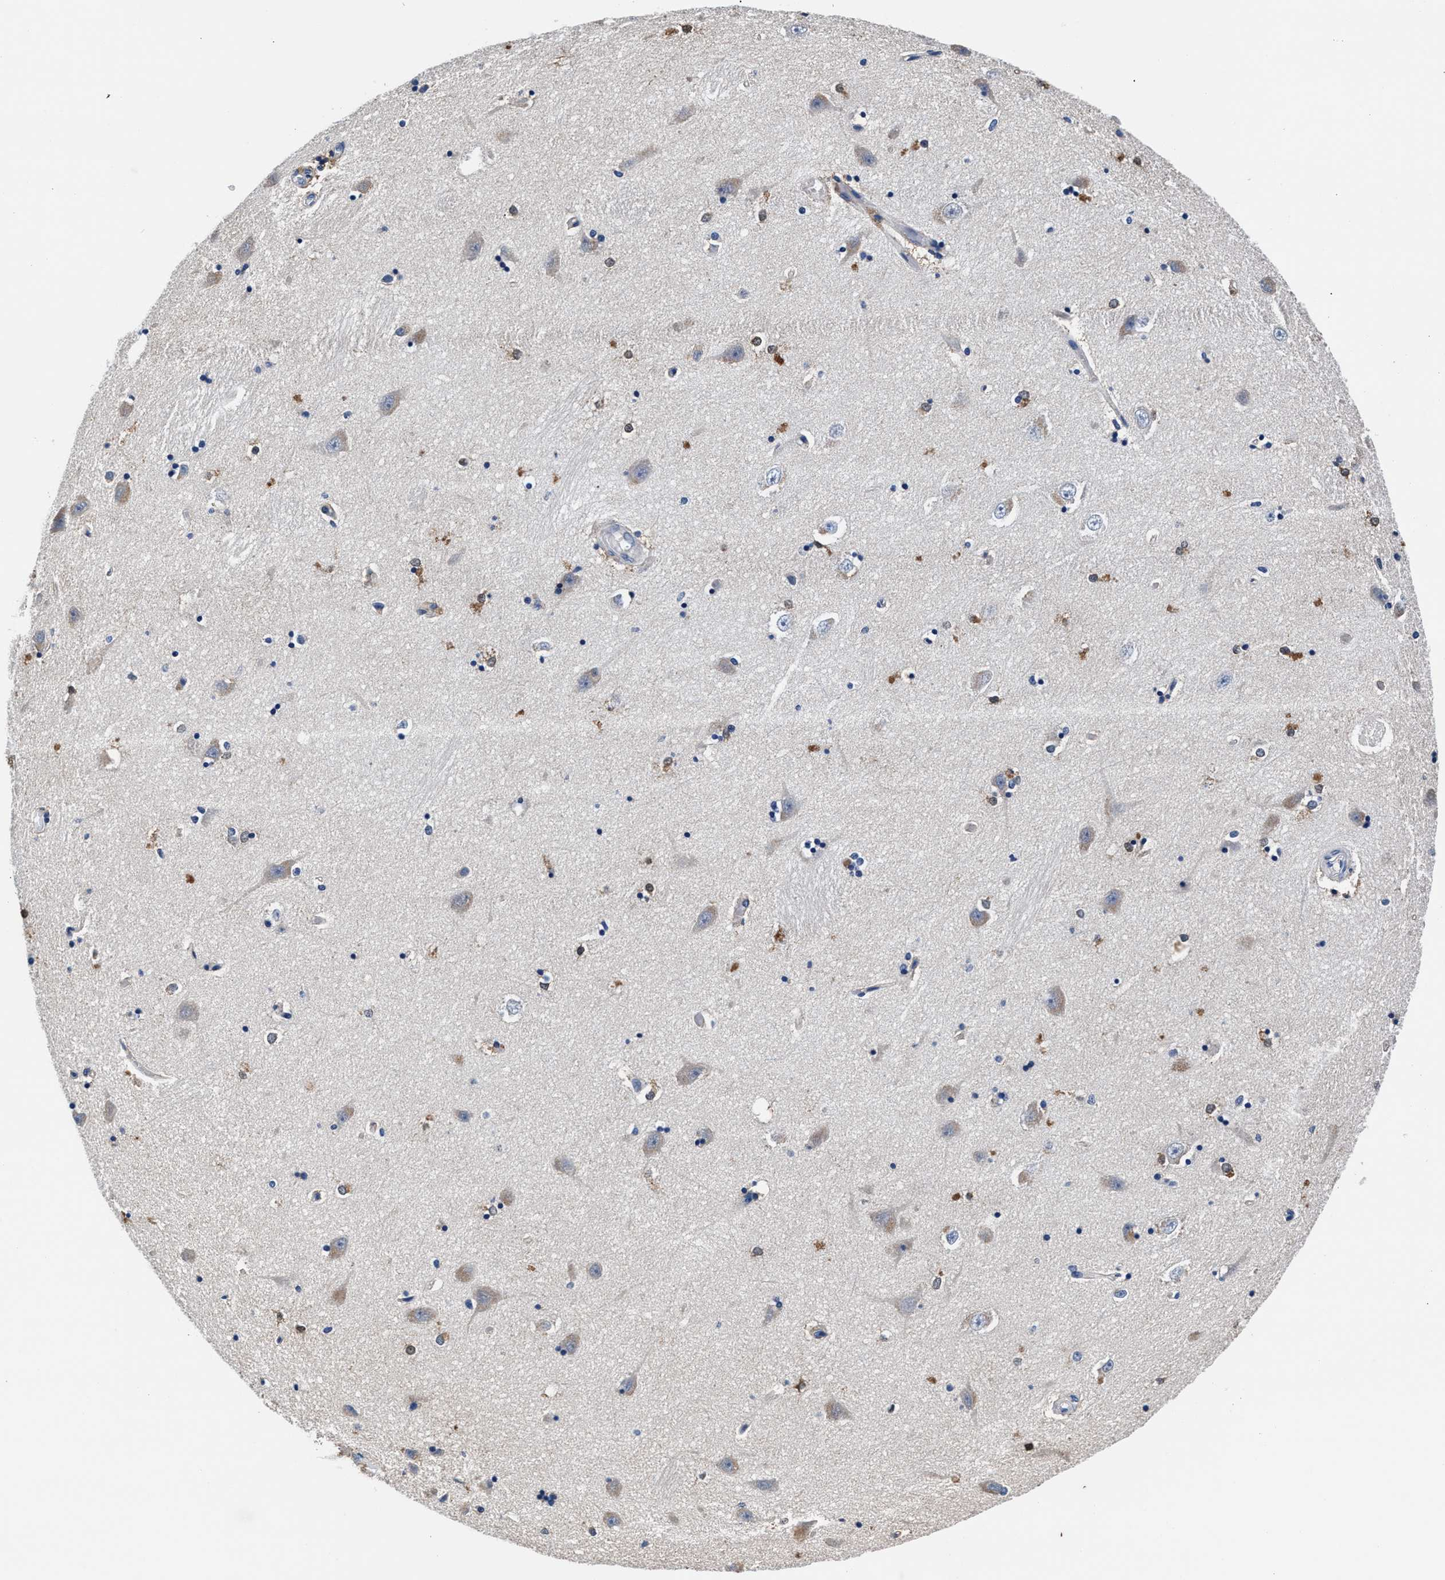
{"staining": {"intensity": "moderate", "quantity": "<25%", "location": "cytoplasmic/membranous"}, "tissue": "hippocampus", "cell_type": "Glial cells", "image_type": "normal", "snomed": [{"axis": "morphology", "description": "Normal tissue, NOS"}, {"axis": "topography", "description": "Hippocampus"}], "caption": "Moderate cytoplasmic/membranous protein positivity is seen in approximately <25% of glial cells in hippocampus. The staining was performed using DAB (3,3'-diaminobenzidine), with brown indicating positive protein expression. Nuclei are stained blue with hematoxylin.", "gene": "GSTM1", "patient": {"sex": "male", "age": 45}}